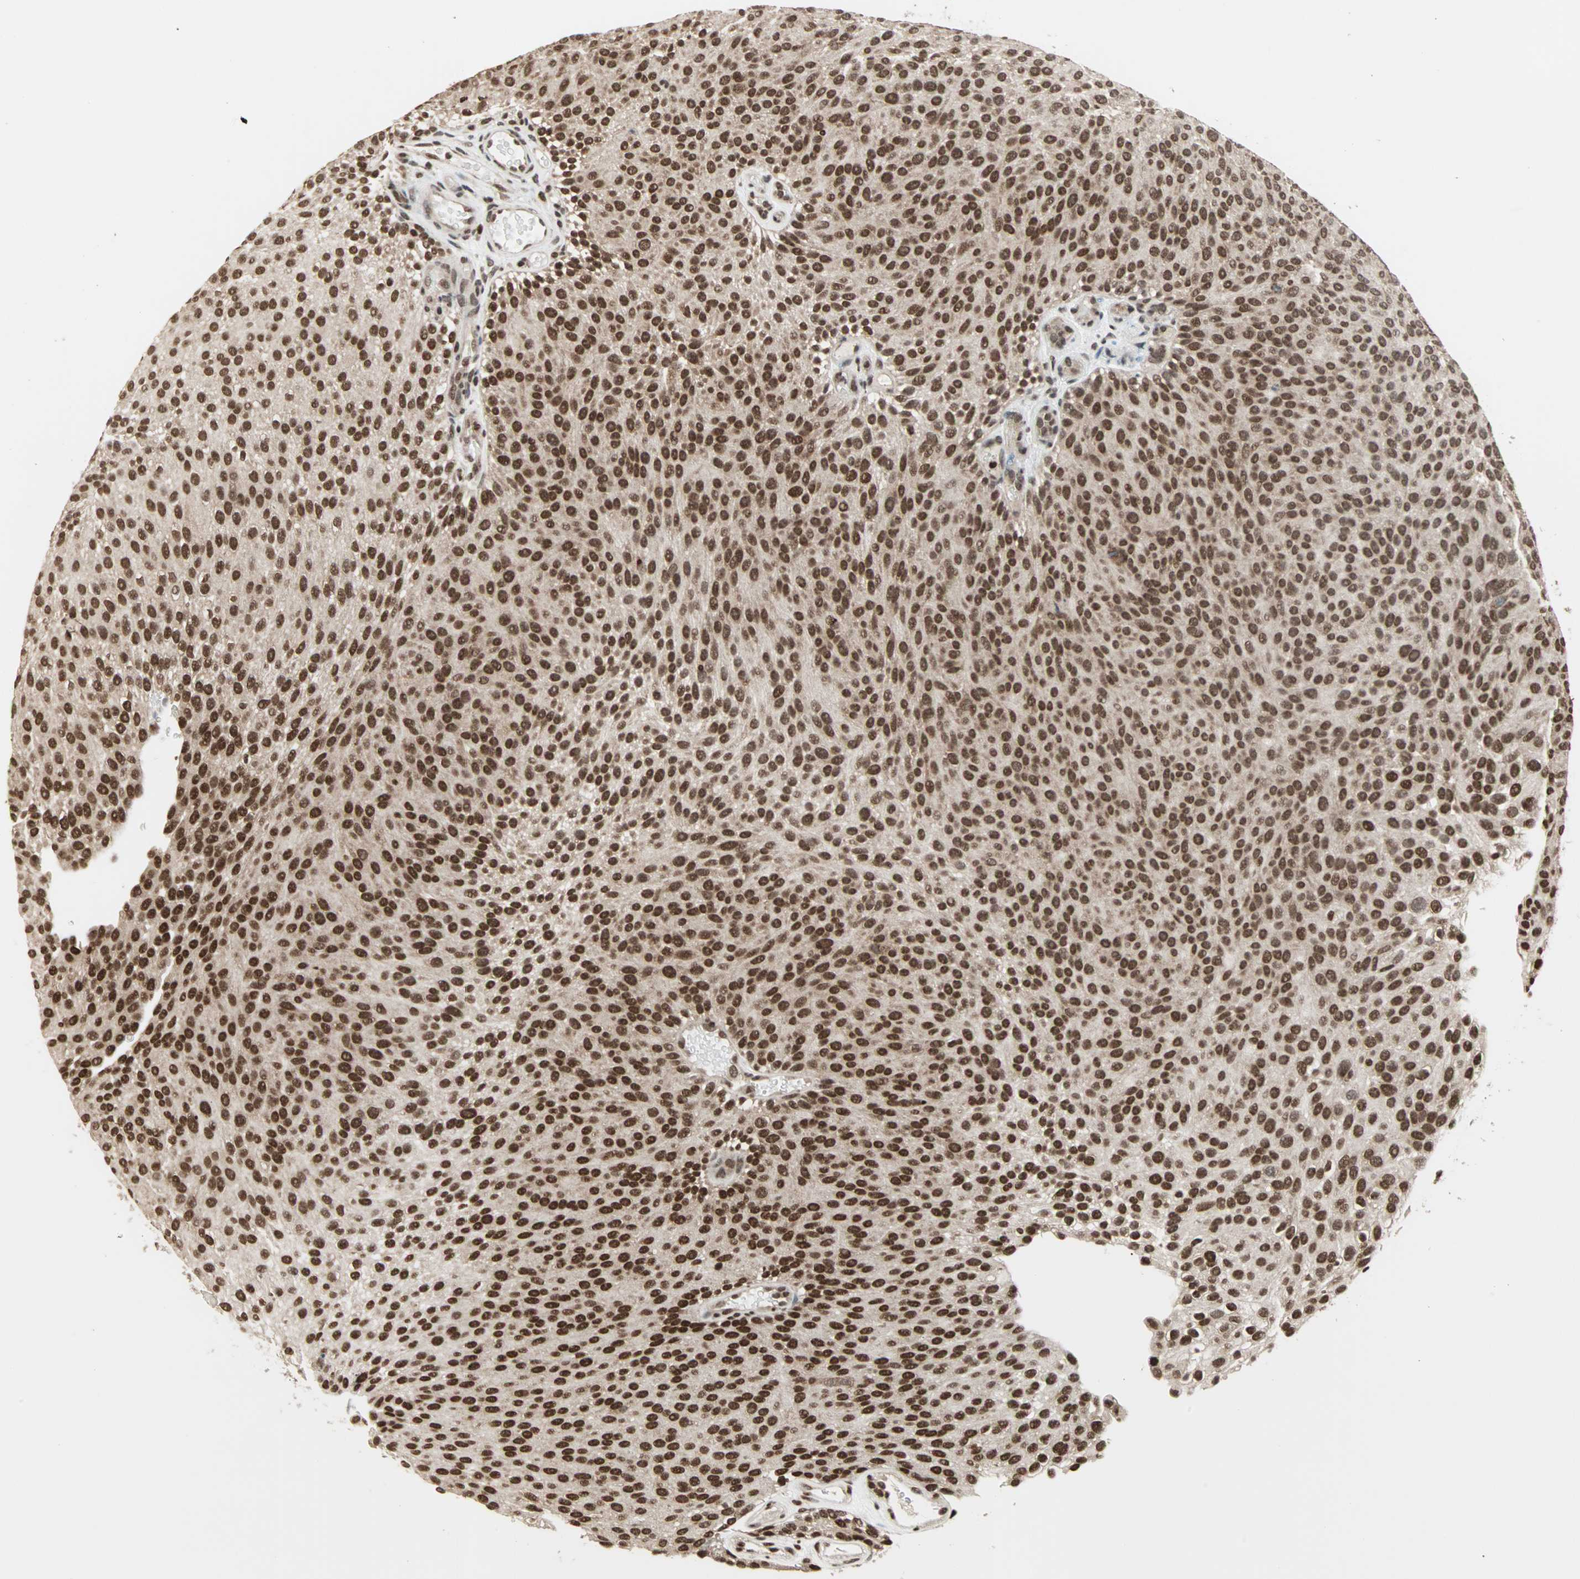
{"staining": {"intensity": "strong", "quantity": ">75%", "location": "nuclear"}, "tissue": "urothelial cancer", "cell_type": "Tumor cells", "image_type": "cancer", "snomed": [{"axis": "morphology", "description": "Urothelial carcinoma, Low grade"}, {"axis": "topography", "description": "Urinary bladder"}], "caption": "Low-grade urothelial carcinoma stained with DAB immunohistochemistry reveals high levels of strong nuclear positivity in approximately >75% of tumor cells.", "gene": "DAZAP1", "patient": {"sex": "male", "age": 78}}